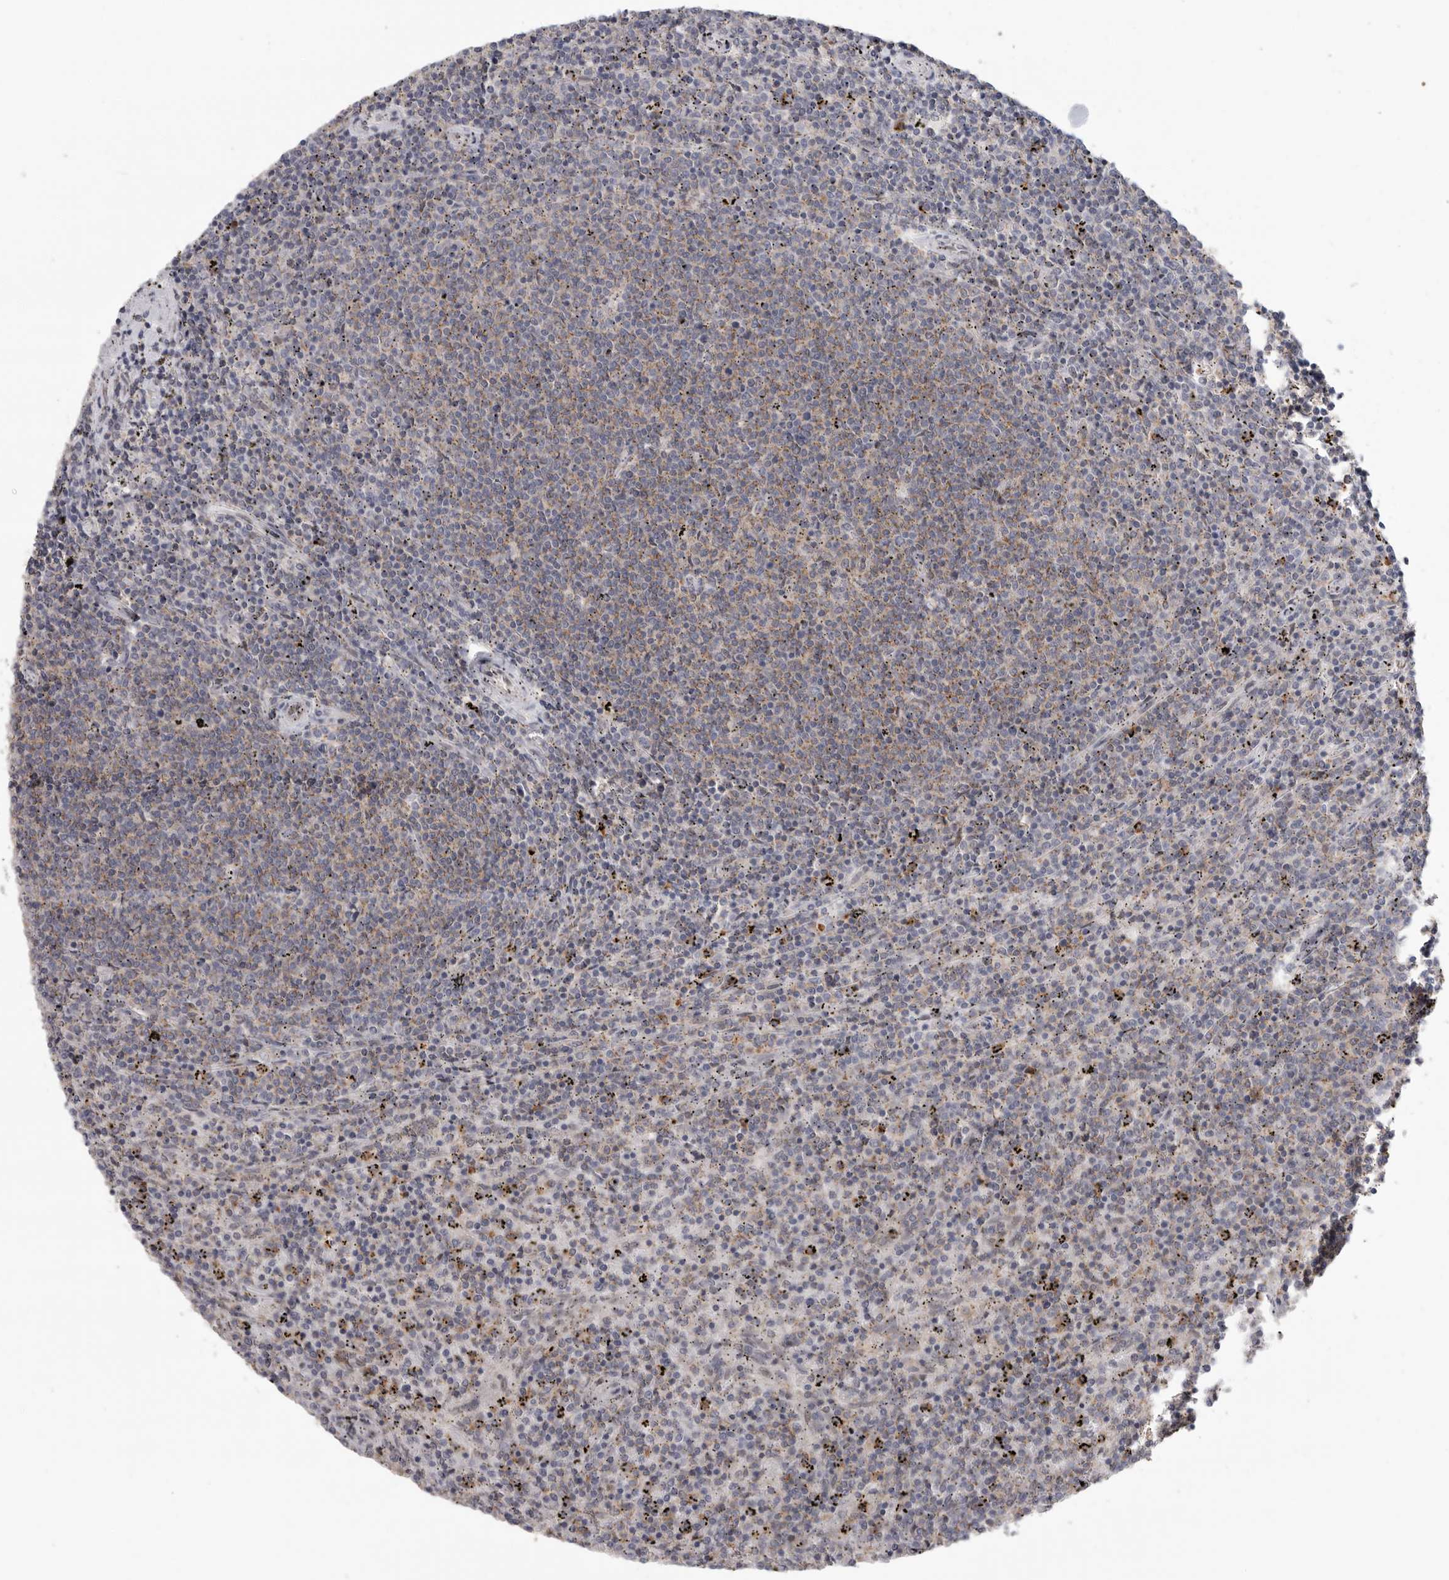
{"staining": {"intensity": "weak", "quantity": "<25%", "location": "cytoplasmic/membranous"}, "tissue": "lymphoma", "cell_type": "Tumor cells", "image_type": "cancer", "snomed": [{"axis": "morphology", "description": "Malignant lymphoma, non-Hodgkin's type, Low grade"}, {"axis": "topography", "description": "Spleen"}], "caption": "Photomicrograph shows no significant protein expression in tumor cells of lymphoma.", "gene": "KLK5", "patient": {"sex": "female", "age": 50}}